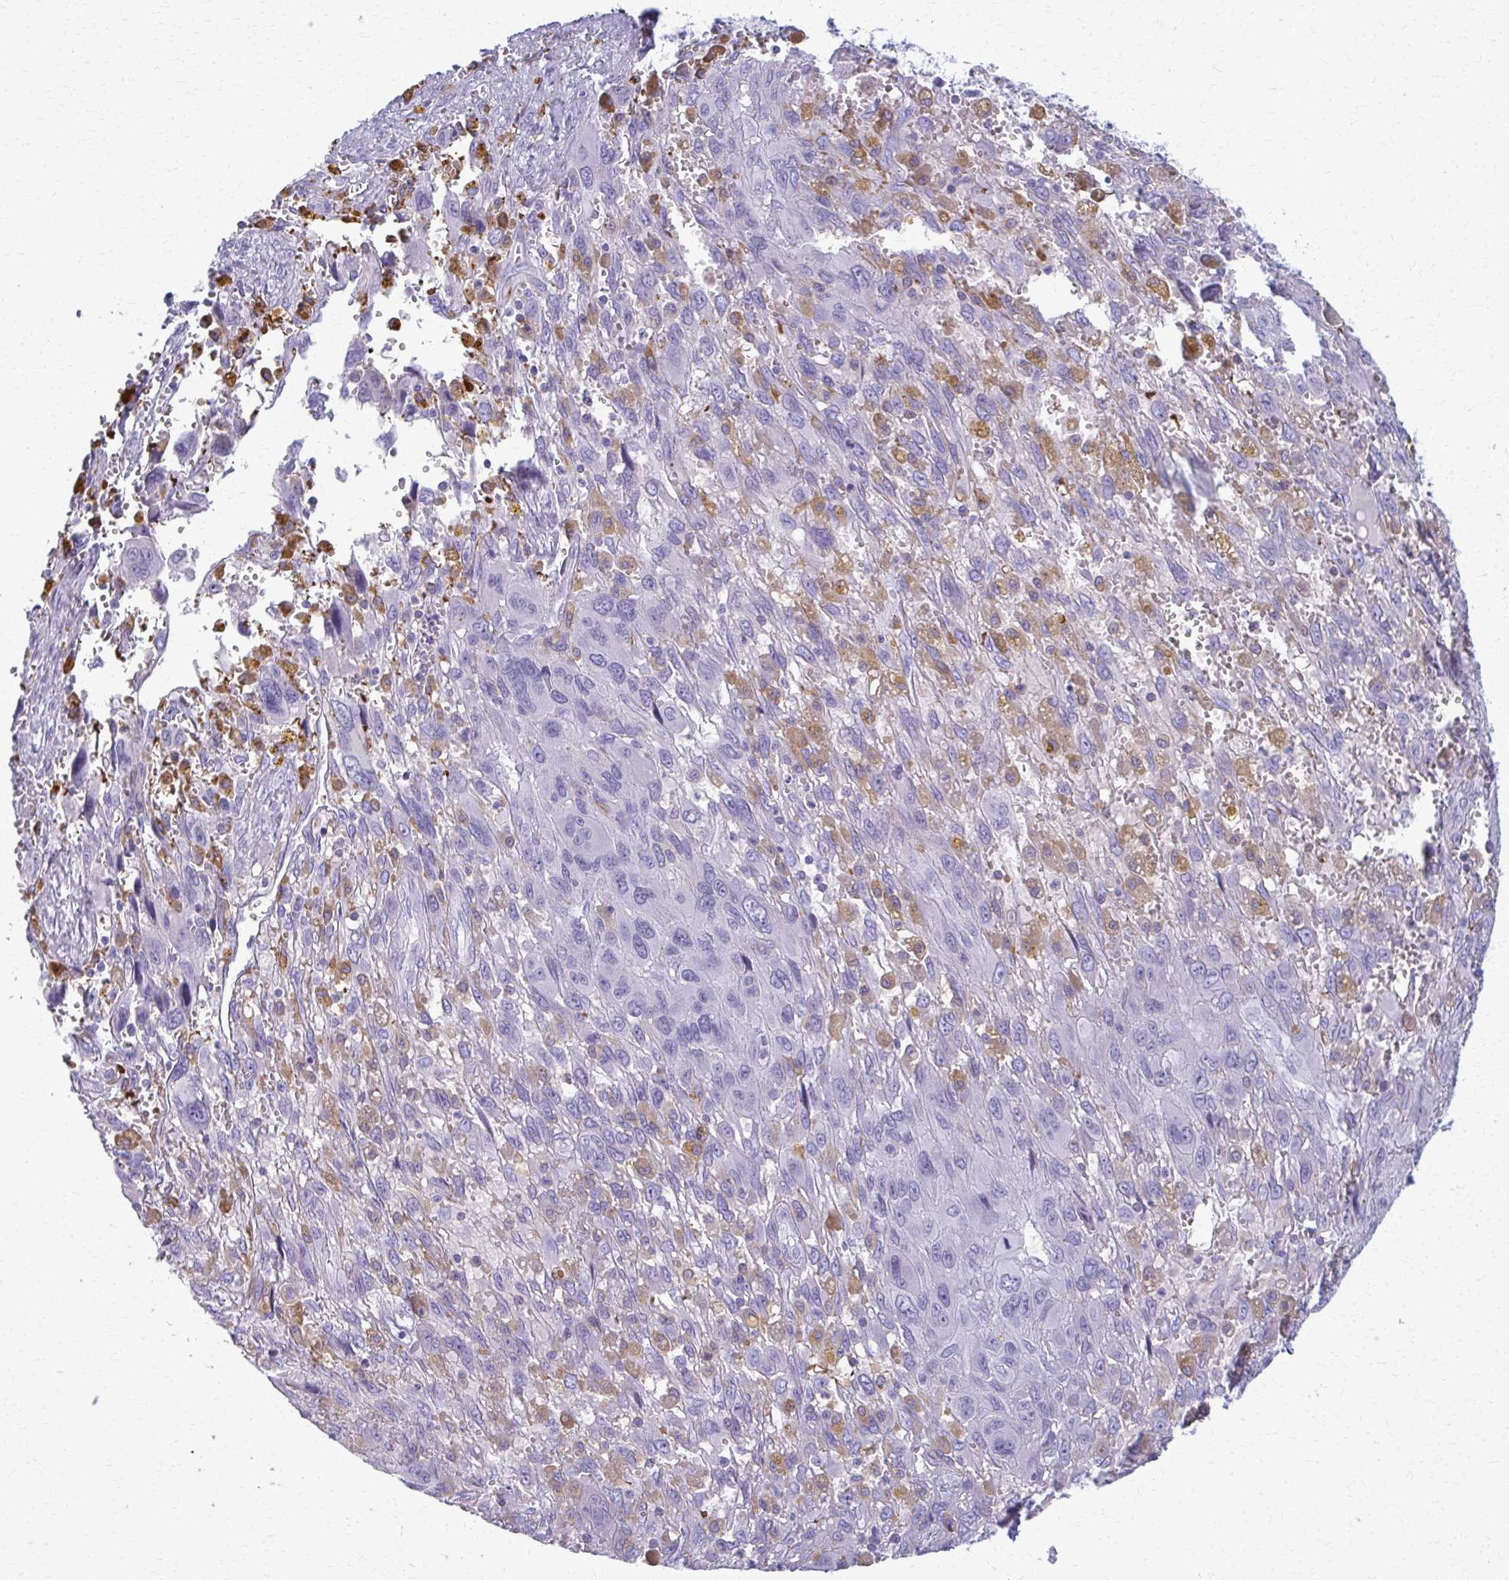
{"staining": {"intensity": "negative", "quantity": "none", "location": "none"}, "tissue": "pancreatic cancer", "cell_type": "Tumor cells", "image_type": "cancer", "snomed": [{"axis": "morphology", "description": "Adenocarcinoma, NOS"}, {"axis": "topography", "description": "Pancreas"}], "caption": "This is an immunohistochemistry (IHC) micrograph of human adenocarcinoma (pancreatic). There is no expression in tumor cells.", "gene": "ACSM2B", "patient": {"sex": "female", "age": 47}}